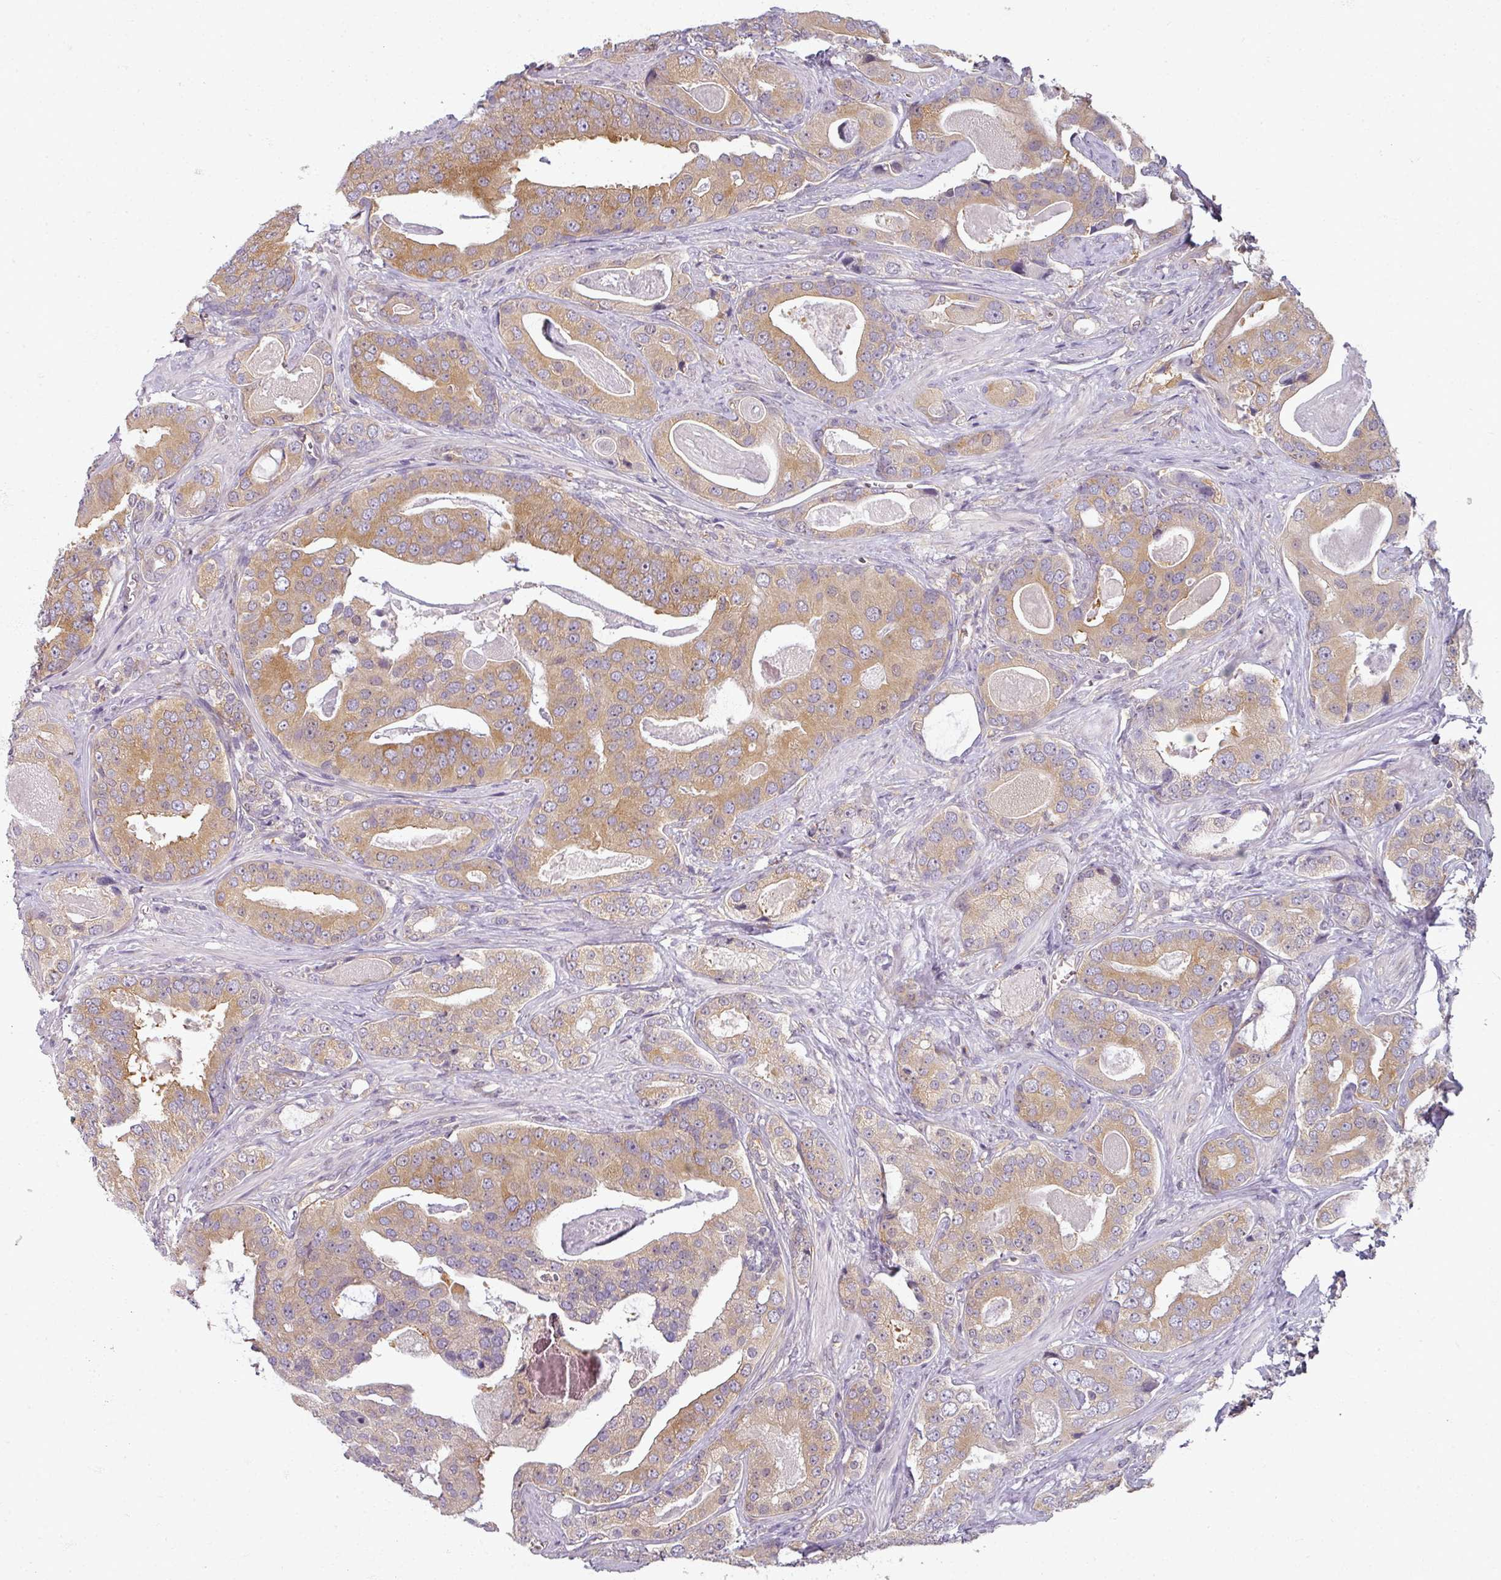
{"staining": {"intensity": "moderate", "quantity": "25%-75%", "location": "cytoplasmic/membranous"}, "tissue": "prostate cancer", "cell_type": "Tumor cells", "image_type": "cancer", "snomed": [{"axis": "morphology", "description": "Adenocarcinoma, High grade"}, {"axis": "topography", "description": "Prostate"}], "caption": "Immunohistochemical staining of human prostate cancer (adenocarcinoma (high-grade)) exhibits medium levels of moderate cytoplasmic/membranous protein expression in about 25%-75% of tumor cells.", "gene": "AGPAT4", "patient": {"sex": "male", "age": 71}}